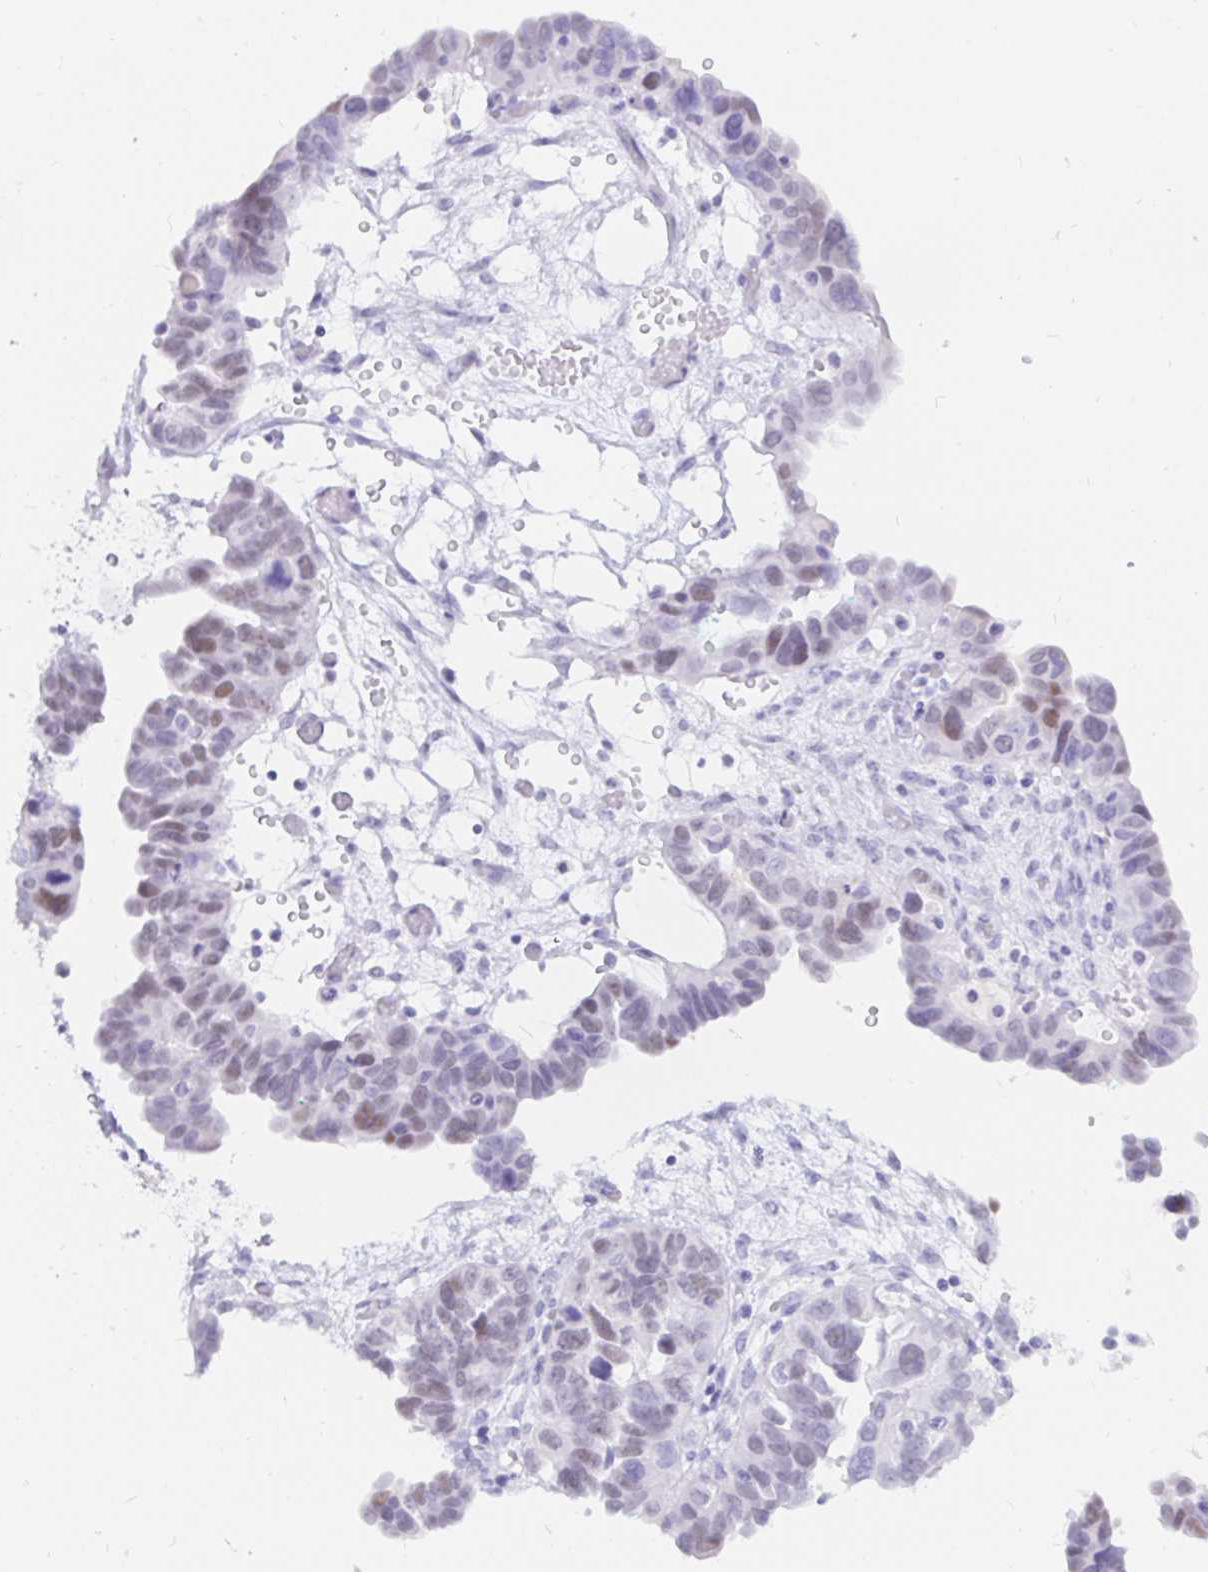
{"staining": {"intensity": "weak", "quantity": "25%-75%", "location": "nuclear"}, "tissue": "ovarian cancer", "cell_type": "Tumor cells", "image_type": "cancer", "snomed": [{"axis": "morphology", "description": "Cystadenocarcinoma, serous, NOS"}, {"axis": "topography", "description": "Ovary"}], "caption": "An immunohistochemistry (IHC) image of neoplastic tissue is shown. Protein staining in brown highlights weak nuclear positivity in ovarian cancer (serous cystadenocarcinoma) within tumor cells.", "gene": "OR6T1", "patient": {"sex": "female", "age": 64}}